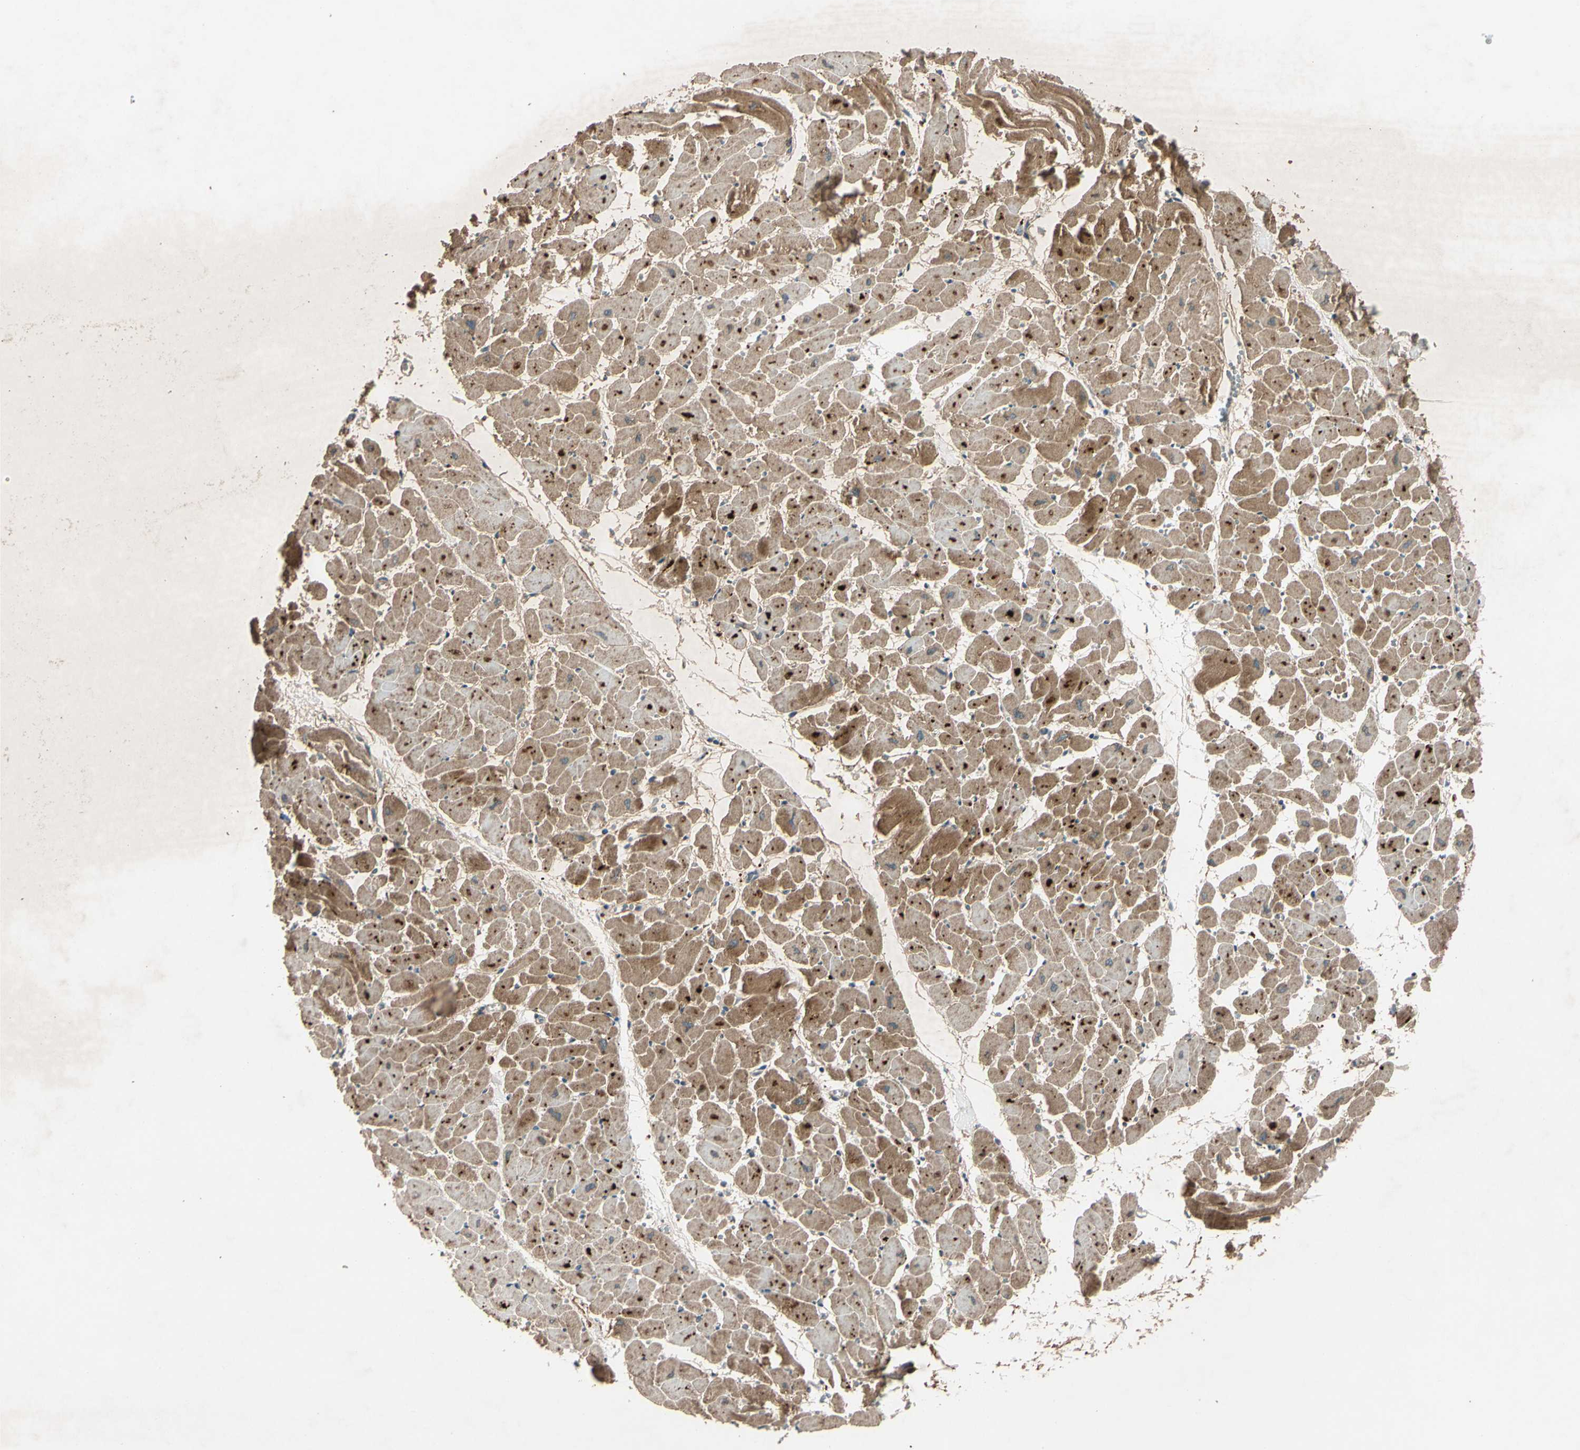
{"staining": {"intensity": "moderate", "quantity": ">75%", "location": "cytoplasmic/membranous"}, "tissue": "heart muscle", "cell_type": "Cardiomyocytes", "image_type": "normal", "snomed": [{"axis": "morphology", "description": "Normal tissue, NOS"}, {"axis": "topography", "description": "Heart"}], "caption": "This is an image of immunohistochemistry staining of benign heart muscle, which shows moderate staining in the cytoplasmic/membranous of cardiomyocytes.", "gene": "ACVR1C", "patient": {"sex": "female", "age": 19}}